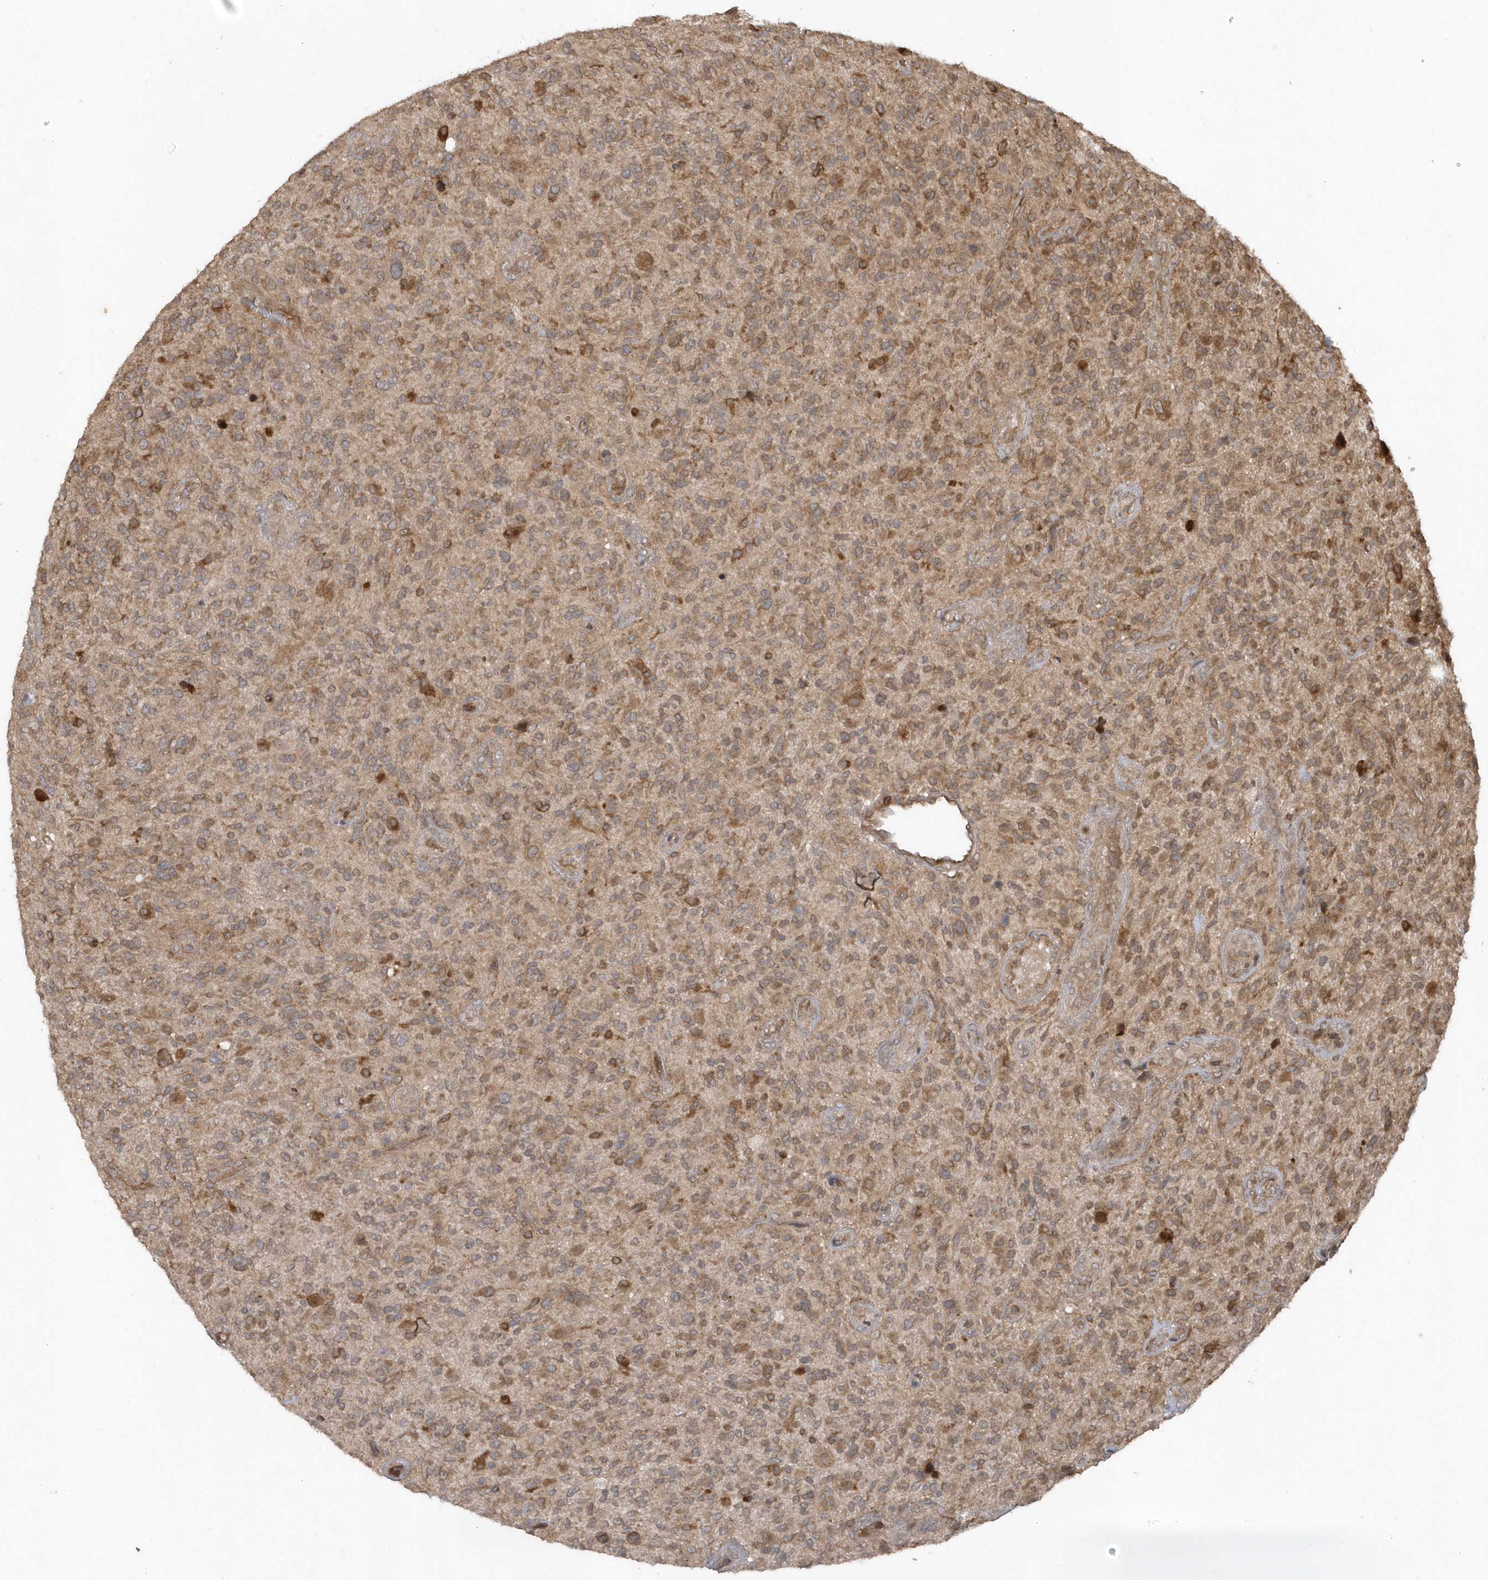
{"staining": {"intensity": "moderate", "quantity": "25%-75%", "location": "cytoplasmic/membranous"}, "tissue": "glioma", "cell_type": "Tumor cells", "image_type": "cancer", "snomed": [{"axis": "morphology", "description": "Glioma, malignant, High grade"}, {"axis": "topography", "description": "Brain"}], "caption": "Immunohistochemistry (IHC) staining of glioma, which exhibits medium levels of moderate cytoplasmic/membranous expression in approximately 25%-75% of tumor cells indicating moderate cytoplasmic/membranous protein staining. The staining was performed using DAB (brown) for protein detection and nuclei were counterstained in hematoxylin (blue).", "gene": "HERPUD1", "patient": {"sex": "male", "age": 47}}